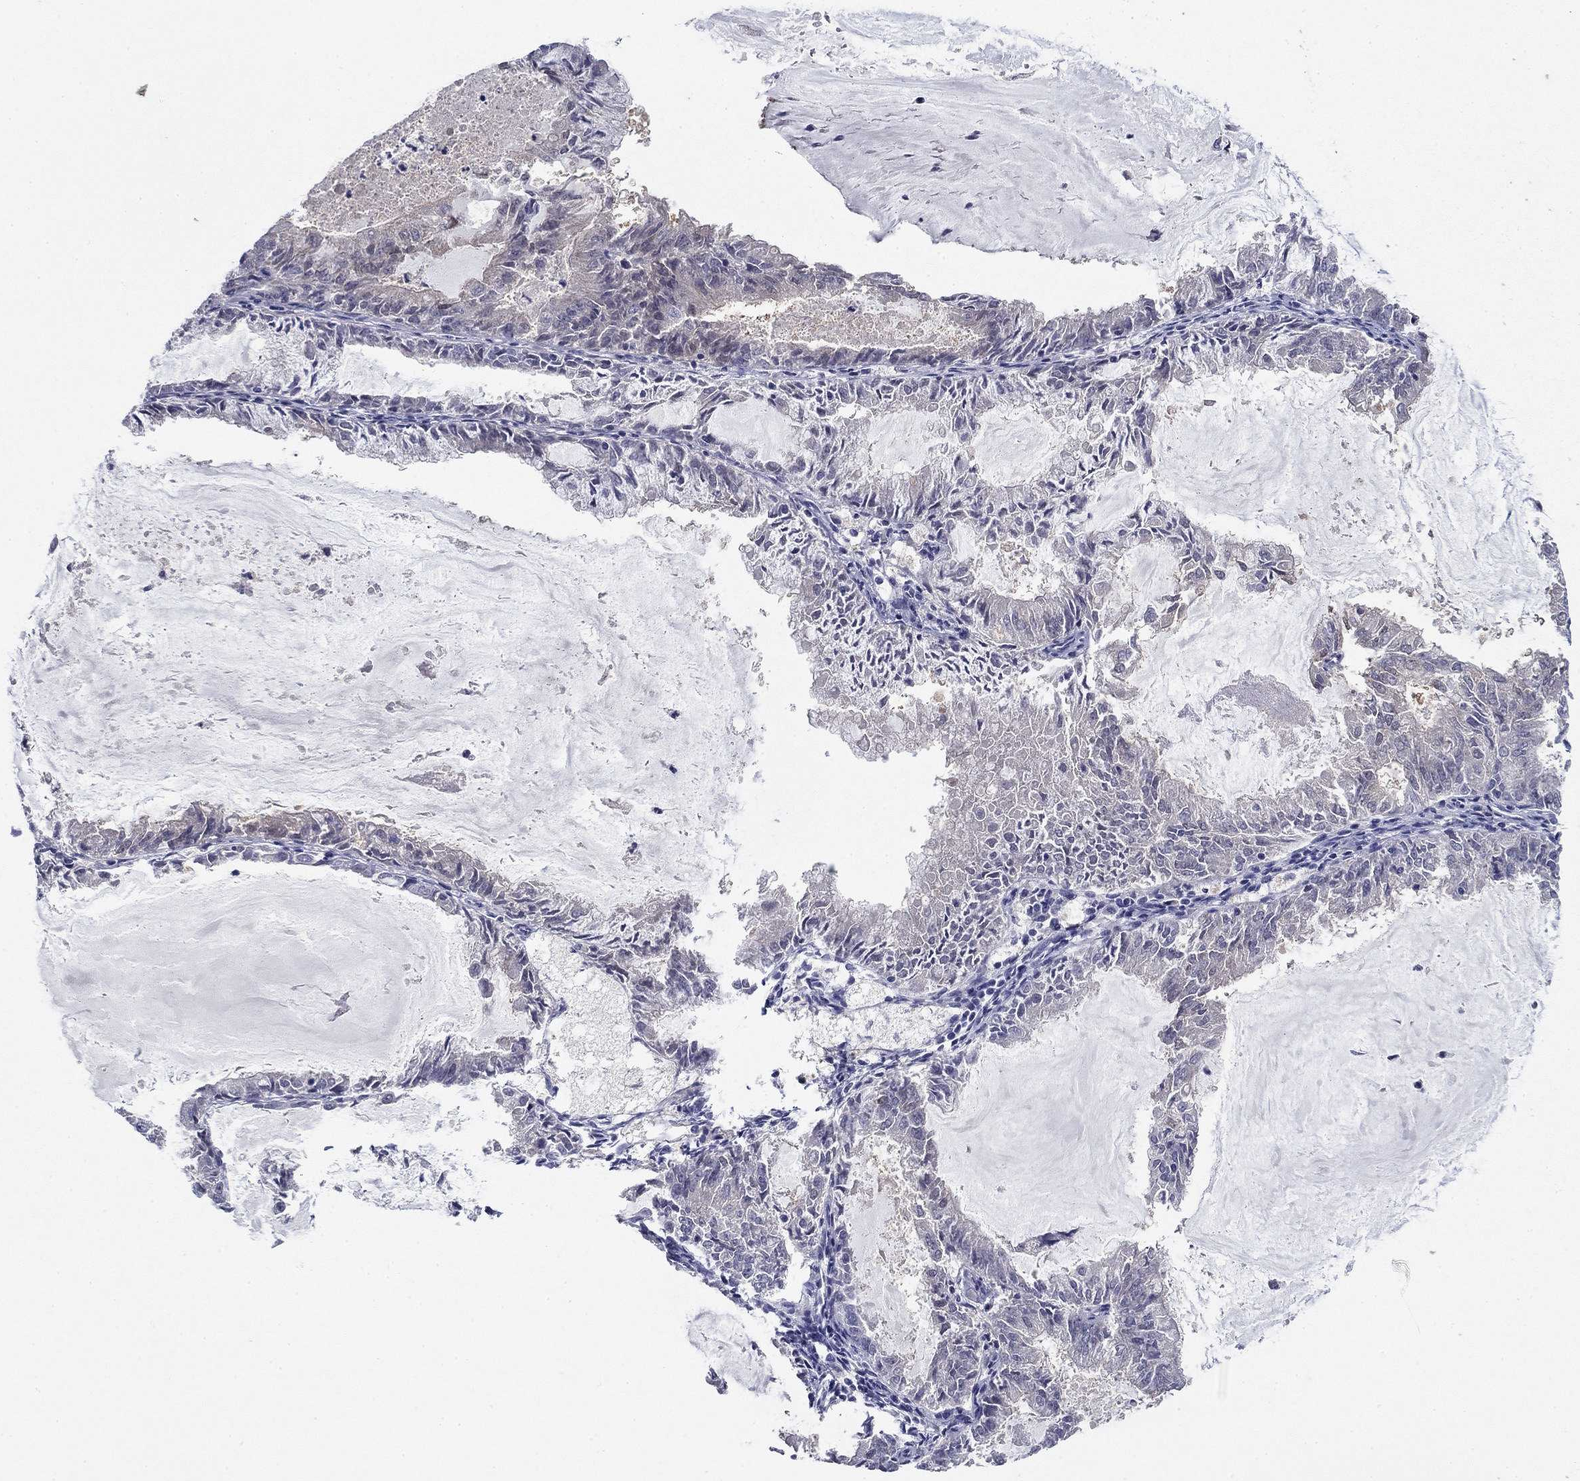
{"staining": {"intensity": "negative", "quantity": "none", "location": "none"}, "tissue": "endometrial cancer", "cell_type": "Tumor cells", "image_type": "cancer", "snomed": [{"axis": "morphology", "description": "Adenocarcinoma, NOS"}, {"axis": "topography", "description": "Endometrium"}], "caption": "This photomicrograph is of endometrial cancer stained with immunohistochemistry (IHC) to label a protein in brown with the nuclei are counter-stained blue. There is no staining in tumor cells.", "gene": "PLS1", "patient": {"sex": "female", "age": 57}}